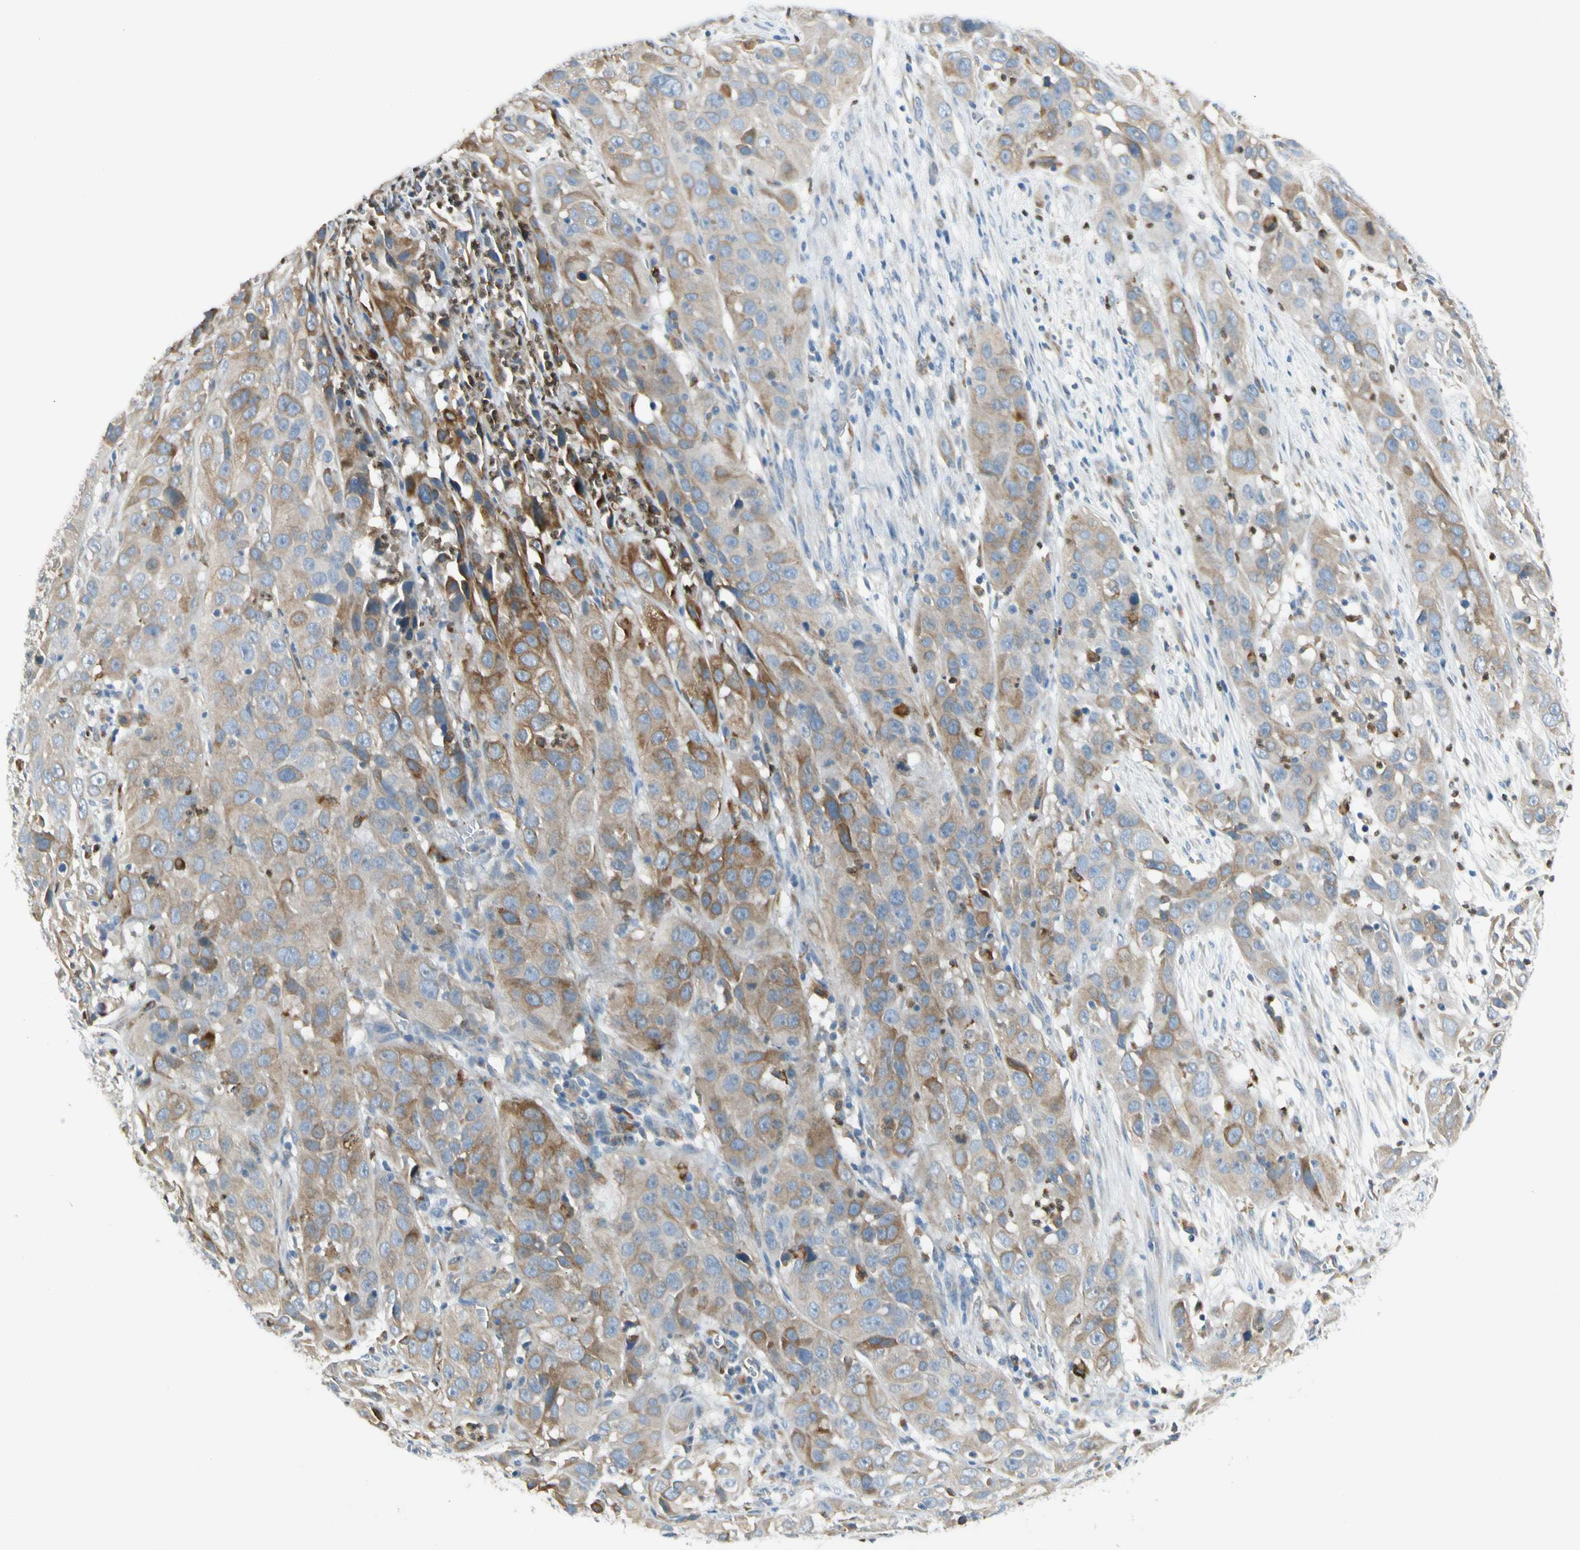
{"staining": {"intensity": "moderate", "quantity": "<25%", "location": "cytoplasmic/membranous"}, "tissue": "cervical cancer", "cell_type": "Tumor cells", "image_type": "cancer", "snomed": [{"axis": "morphology", "description": "Squamous cell carcinoma, NOS"}, {"axis": "topography", "description": "Cervix"}], "caption": "Immunohistochemical staining of cervical cancer (squamous cell carcinoma) reveals moderate cytoplasmic/membranous protein staining in about <25% of tumor cells.", "gene": "LPCAT2", "patient": {"sex": "female", "age": 32}}